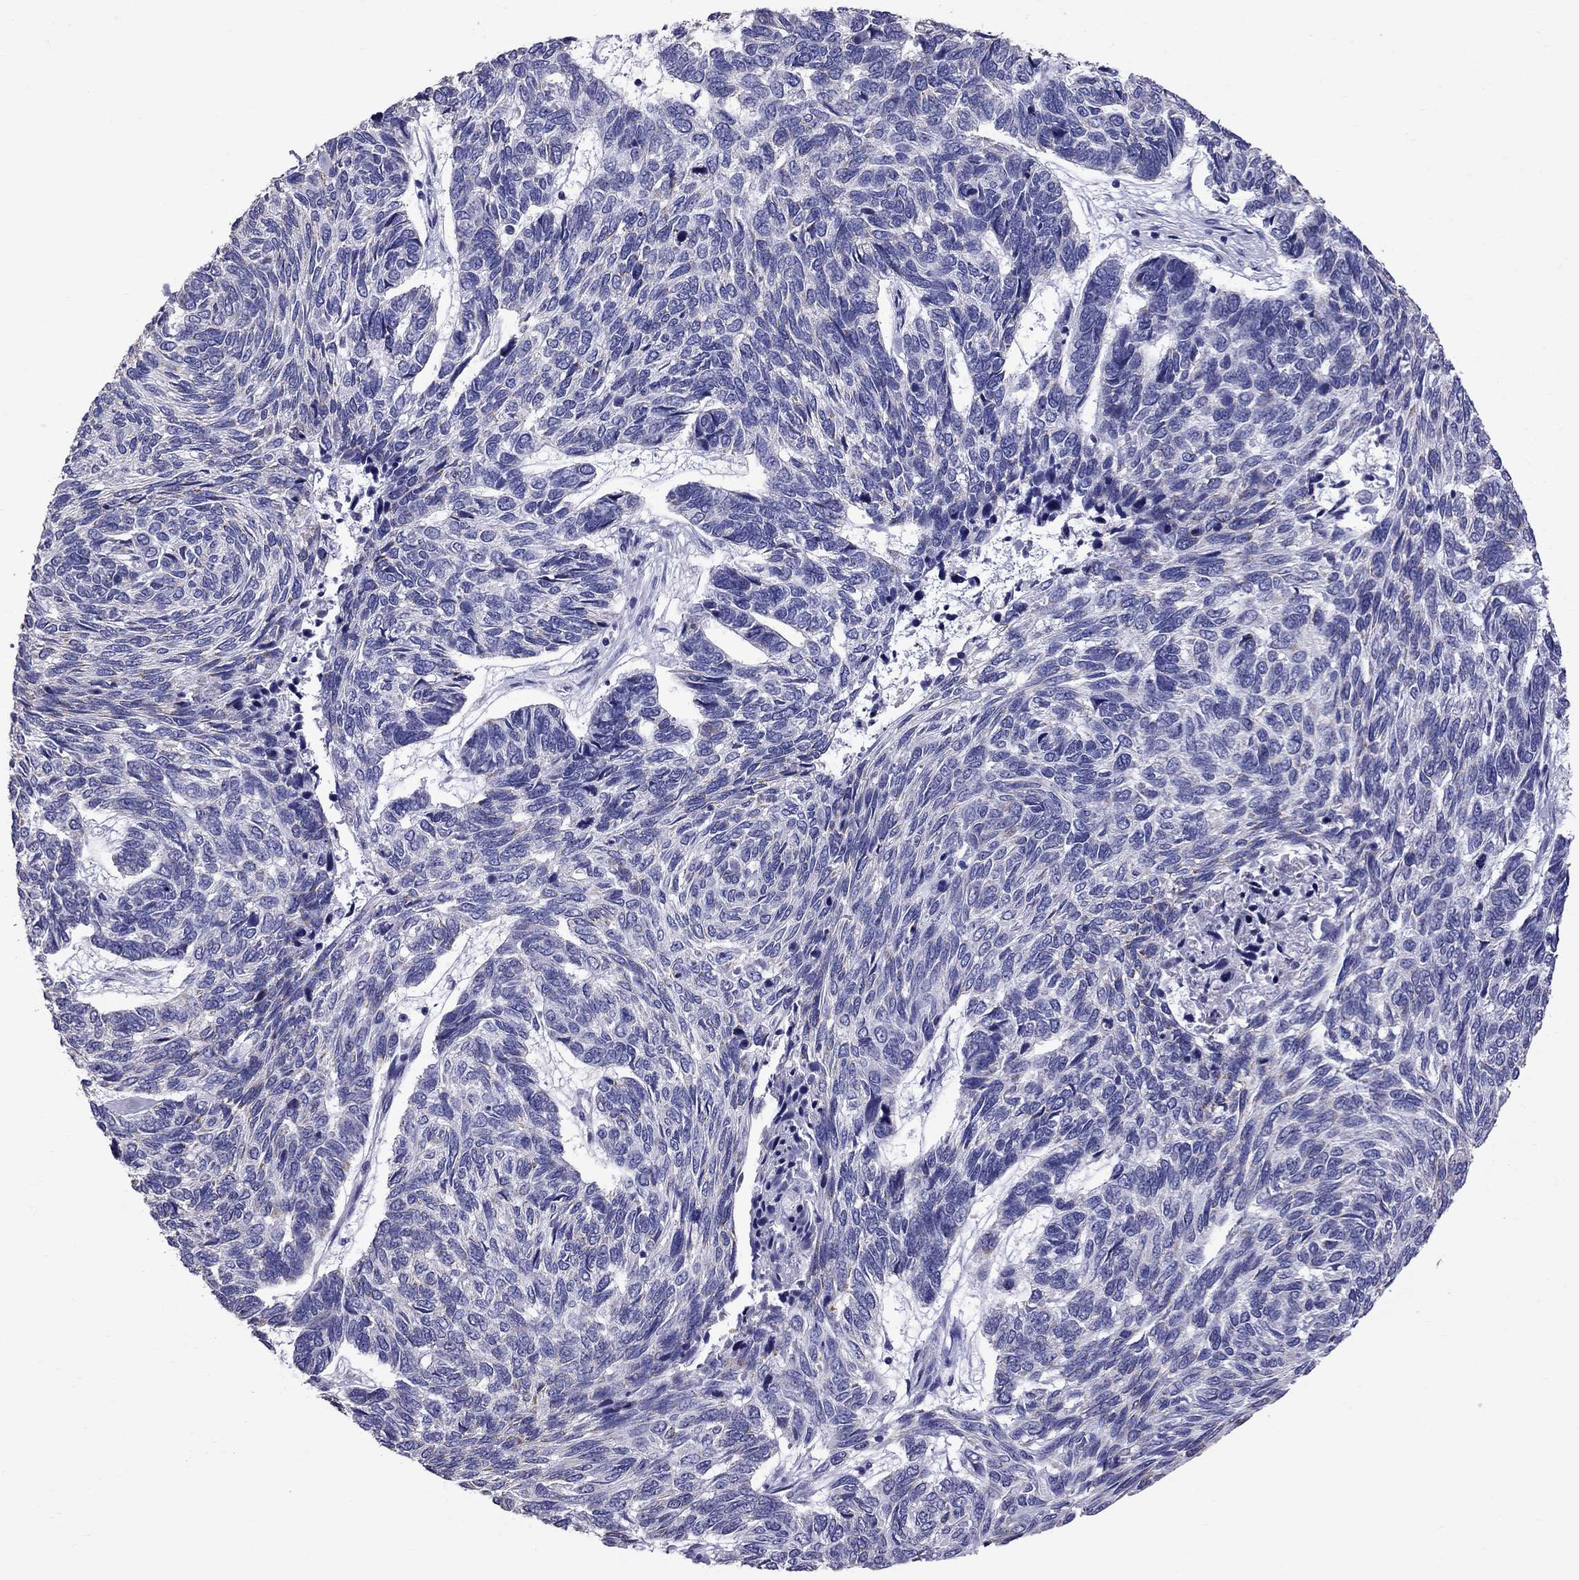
{"staining": {"intensity": "negative", "quantity": "none", "location": "none"}, "tissue": "skin cancer", "cell_type": "Tumor cells", "image_type": "cancer", "snomed": [{"axis": "morphology", "description": "Basal cell carcinoma"}, {"axis": "topography", "description": "Skin"}], "caption": "DAB immunohistochemical staining of basal cell carcinoma (skin) exhibits no significant positivity in tumor cells.", "gene": "TTLL13", "patient": {"sex": "female", "age": 65}}